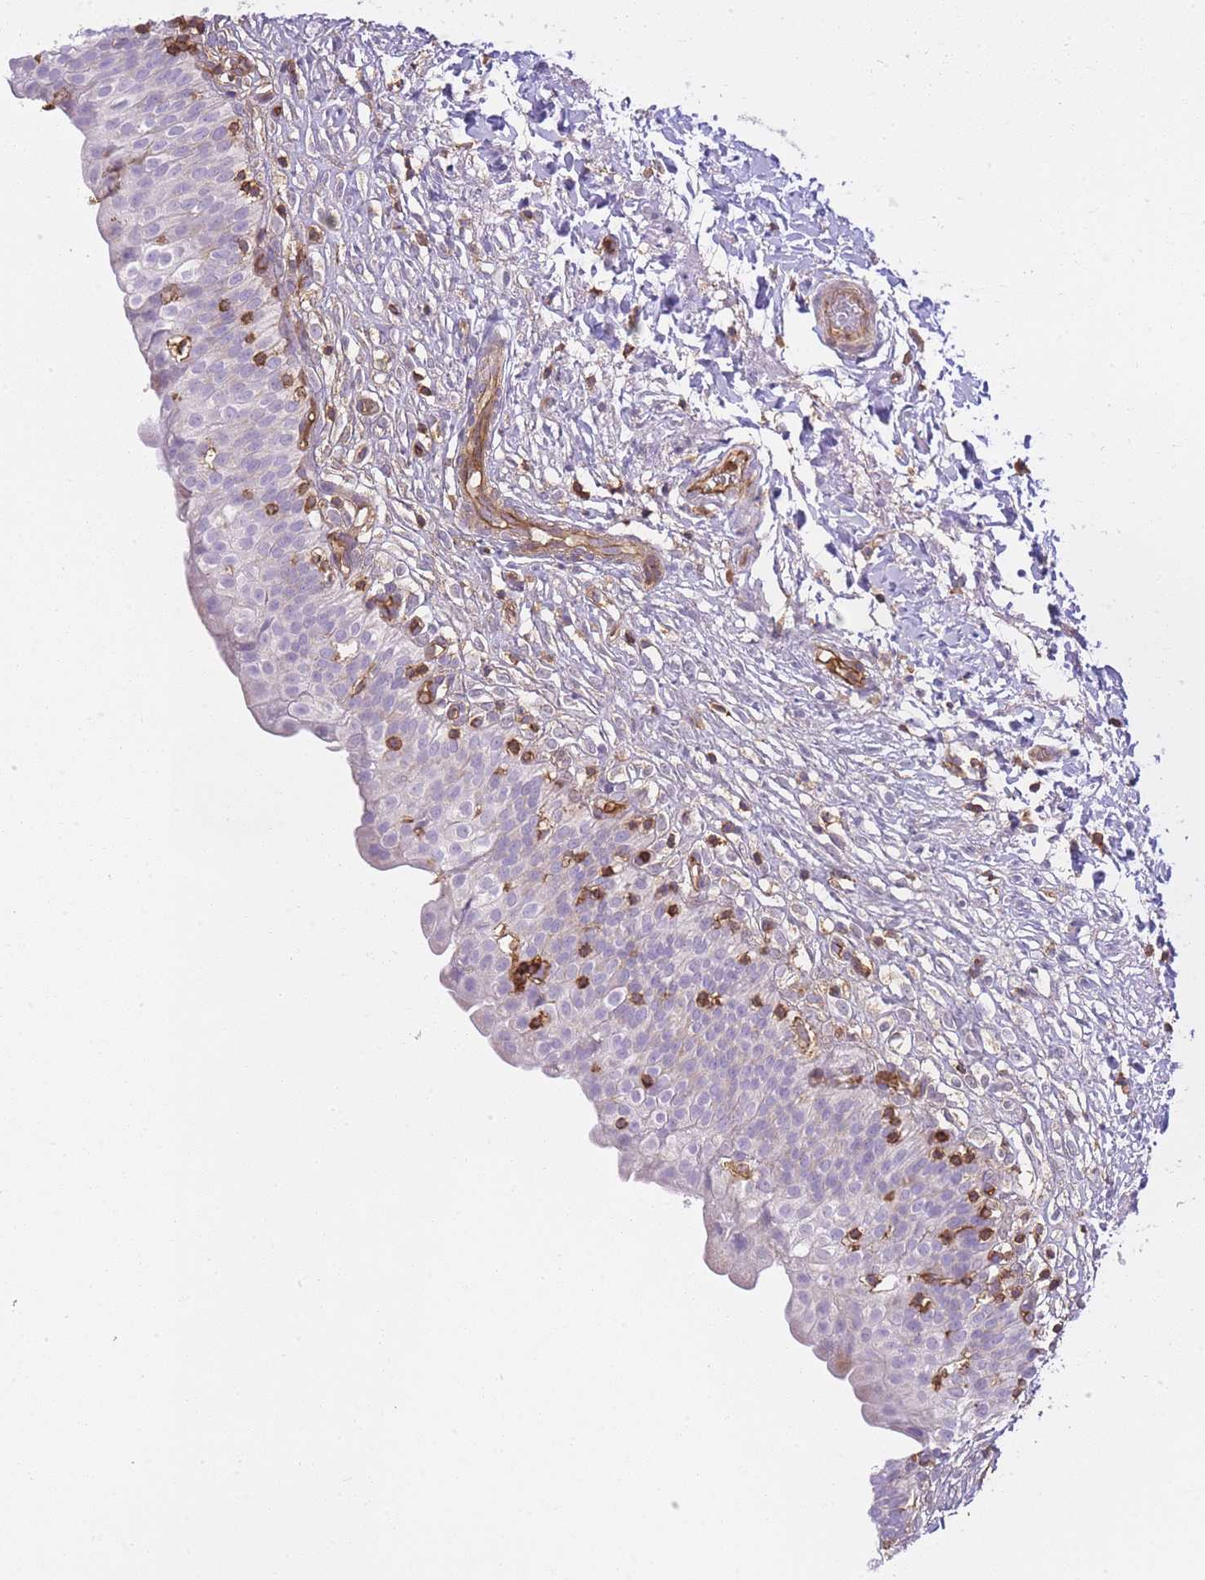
{"staining": {"intensity": "negative", "quantity": "none", "location": "none"}, "tissue": "urinary bladder", "cell_type": "Urothelial cells", "image_type": "normal", "snomed": [{"axis": "morphology", "description": "Normal tissue, NOS"}, {"axis": "topography", "description": "Urinary bladder"}], "caption": "High magnification brightfield microscopy of normal urinary bladder stained with DAB (brown) and counterstained with hematoxylin (blue): urothelial cells show no significant staining. (Brightfield microscopy of DAB (3,3'-diaminobenzidine) immunohistochemistry (IHC) at high magnification).", "gene": "MSN", "patient": {"sex": "male", "age": 55}}